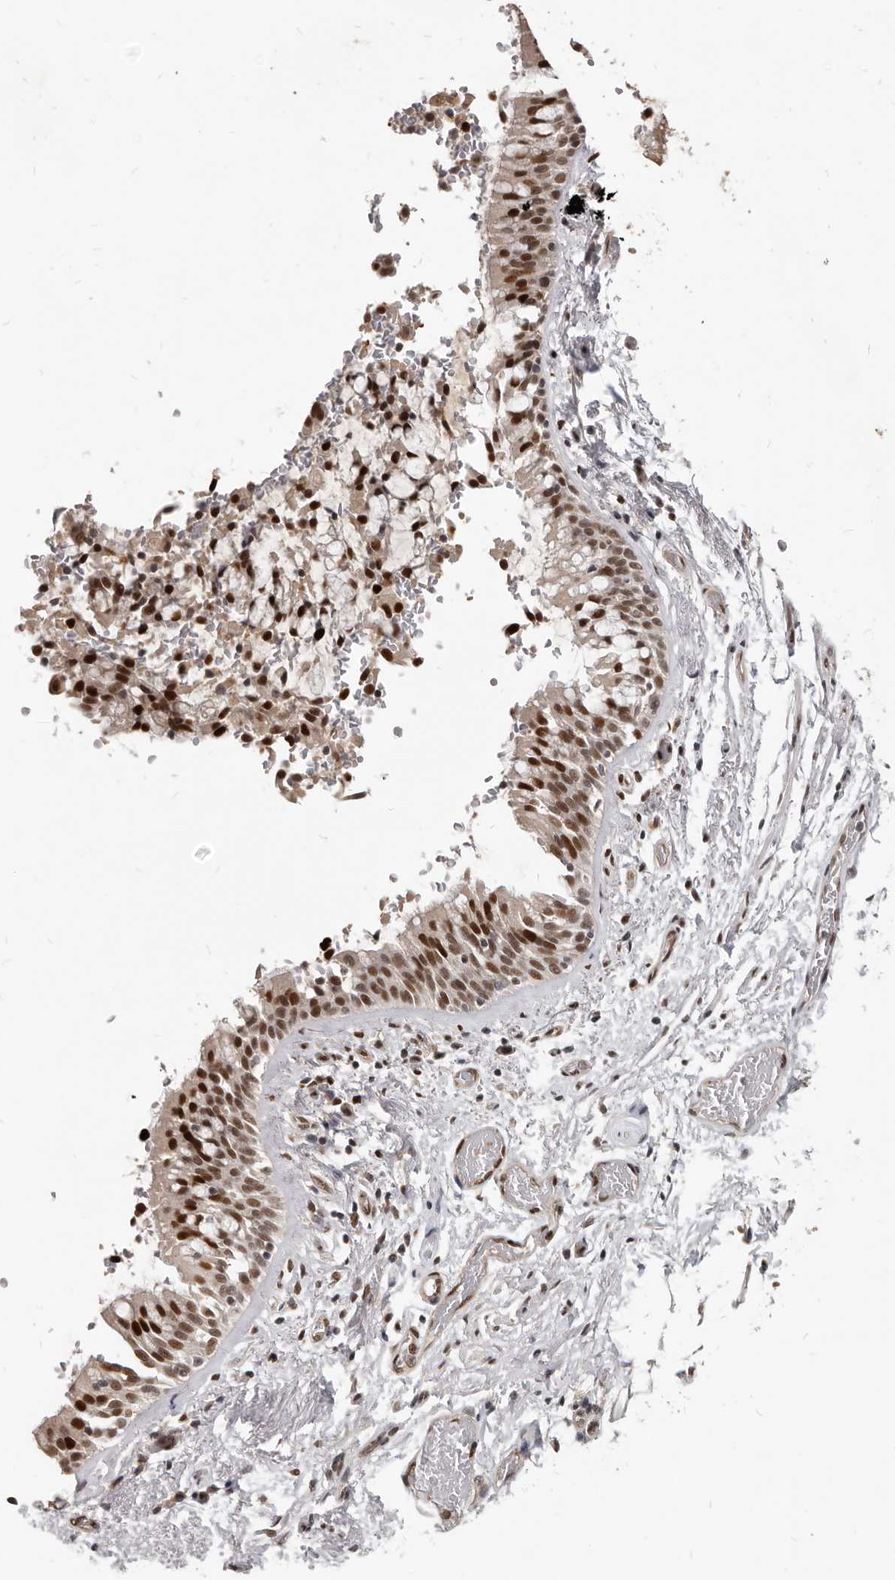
{"staining": {"intensity": "strong", "quantity": ">75%", "location": "cytoplasmic/membranous,nuclear"}, "tissue": "bronchus", "cell_type": "Respiratory epithelial cells", "image_type": "normal", "snomed": [{"axis": "morphology", "description": "Normal tissue, NOS"}, {"axis": "morphology", "description": "Inflammation, NOS"}, {"axis": "topography", "description": "Cartilage tissue"}, {"axis": "topography", "description": "Bronchus"}, {"axis": "topography", "description": "Lung"}], "caption": "Immunohistochemical staining of benign human bronchus shows strong cytoplasmic/membranous,nuclear protein positivity in about >75% of respiratory epithelial cells.", "gene": "ATF5", "patient": {"sex": "female", "age": 64}}